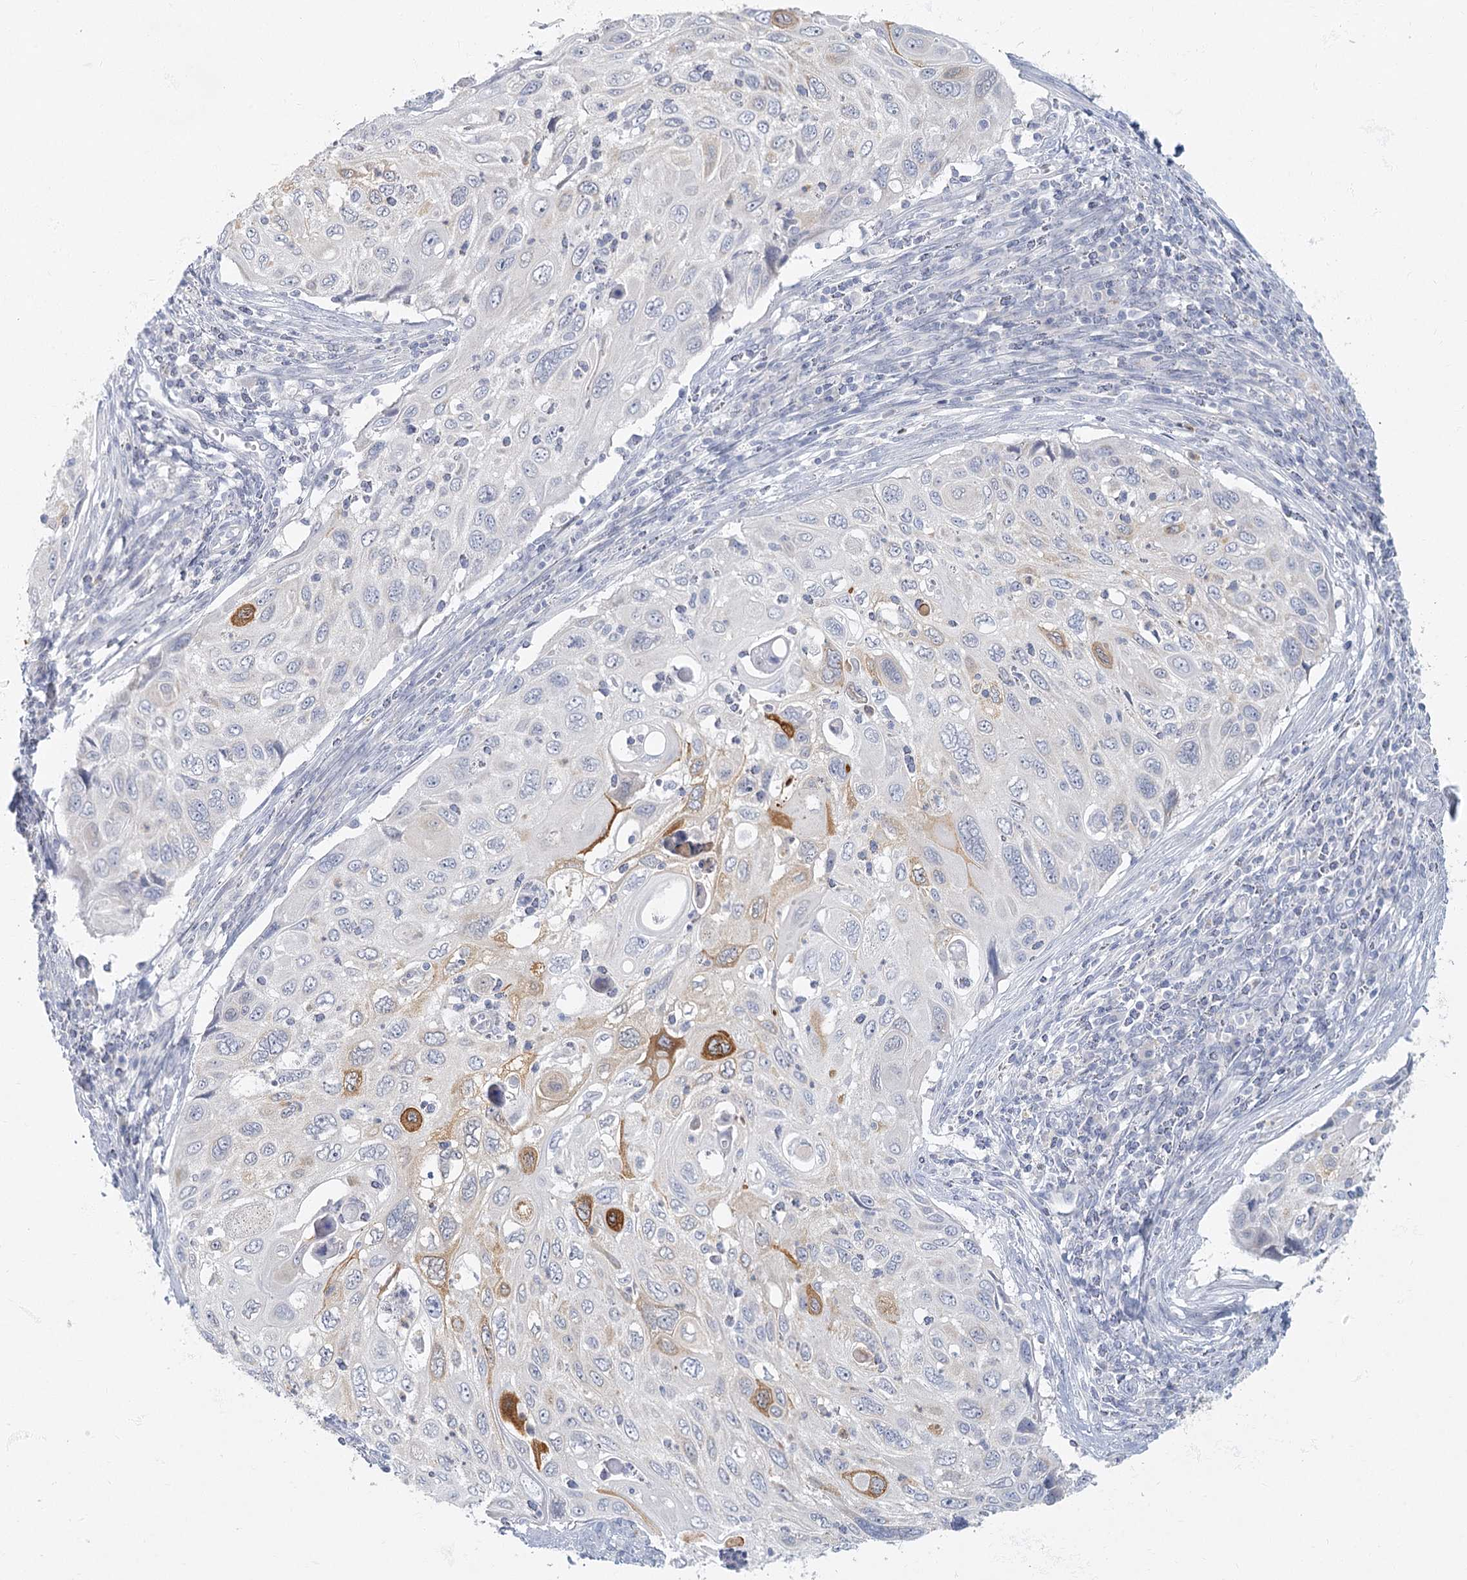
{"staining": {"intensity": "moderate", "quantity": "<25%", "location": "cytoplasmic/membranous"}, "tissue": "cervical cancer", "cell_type": "Tumor cells", "image_type": "cancer", "snomed": [{"axis": "morphology", "description": "Squamous cell carcinoma, NOS"}, {"axis": "topography", "description": "Cervix"}], "caption": "The histopathology image exhibits a brown stain indicating the presence of a protein in the cytoplasmic/membranous of tumor cells in cervical cancer.", "gene": "FAM110C", "patient": {"sex": "female", "age": 70}}